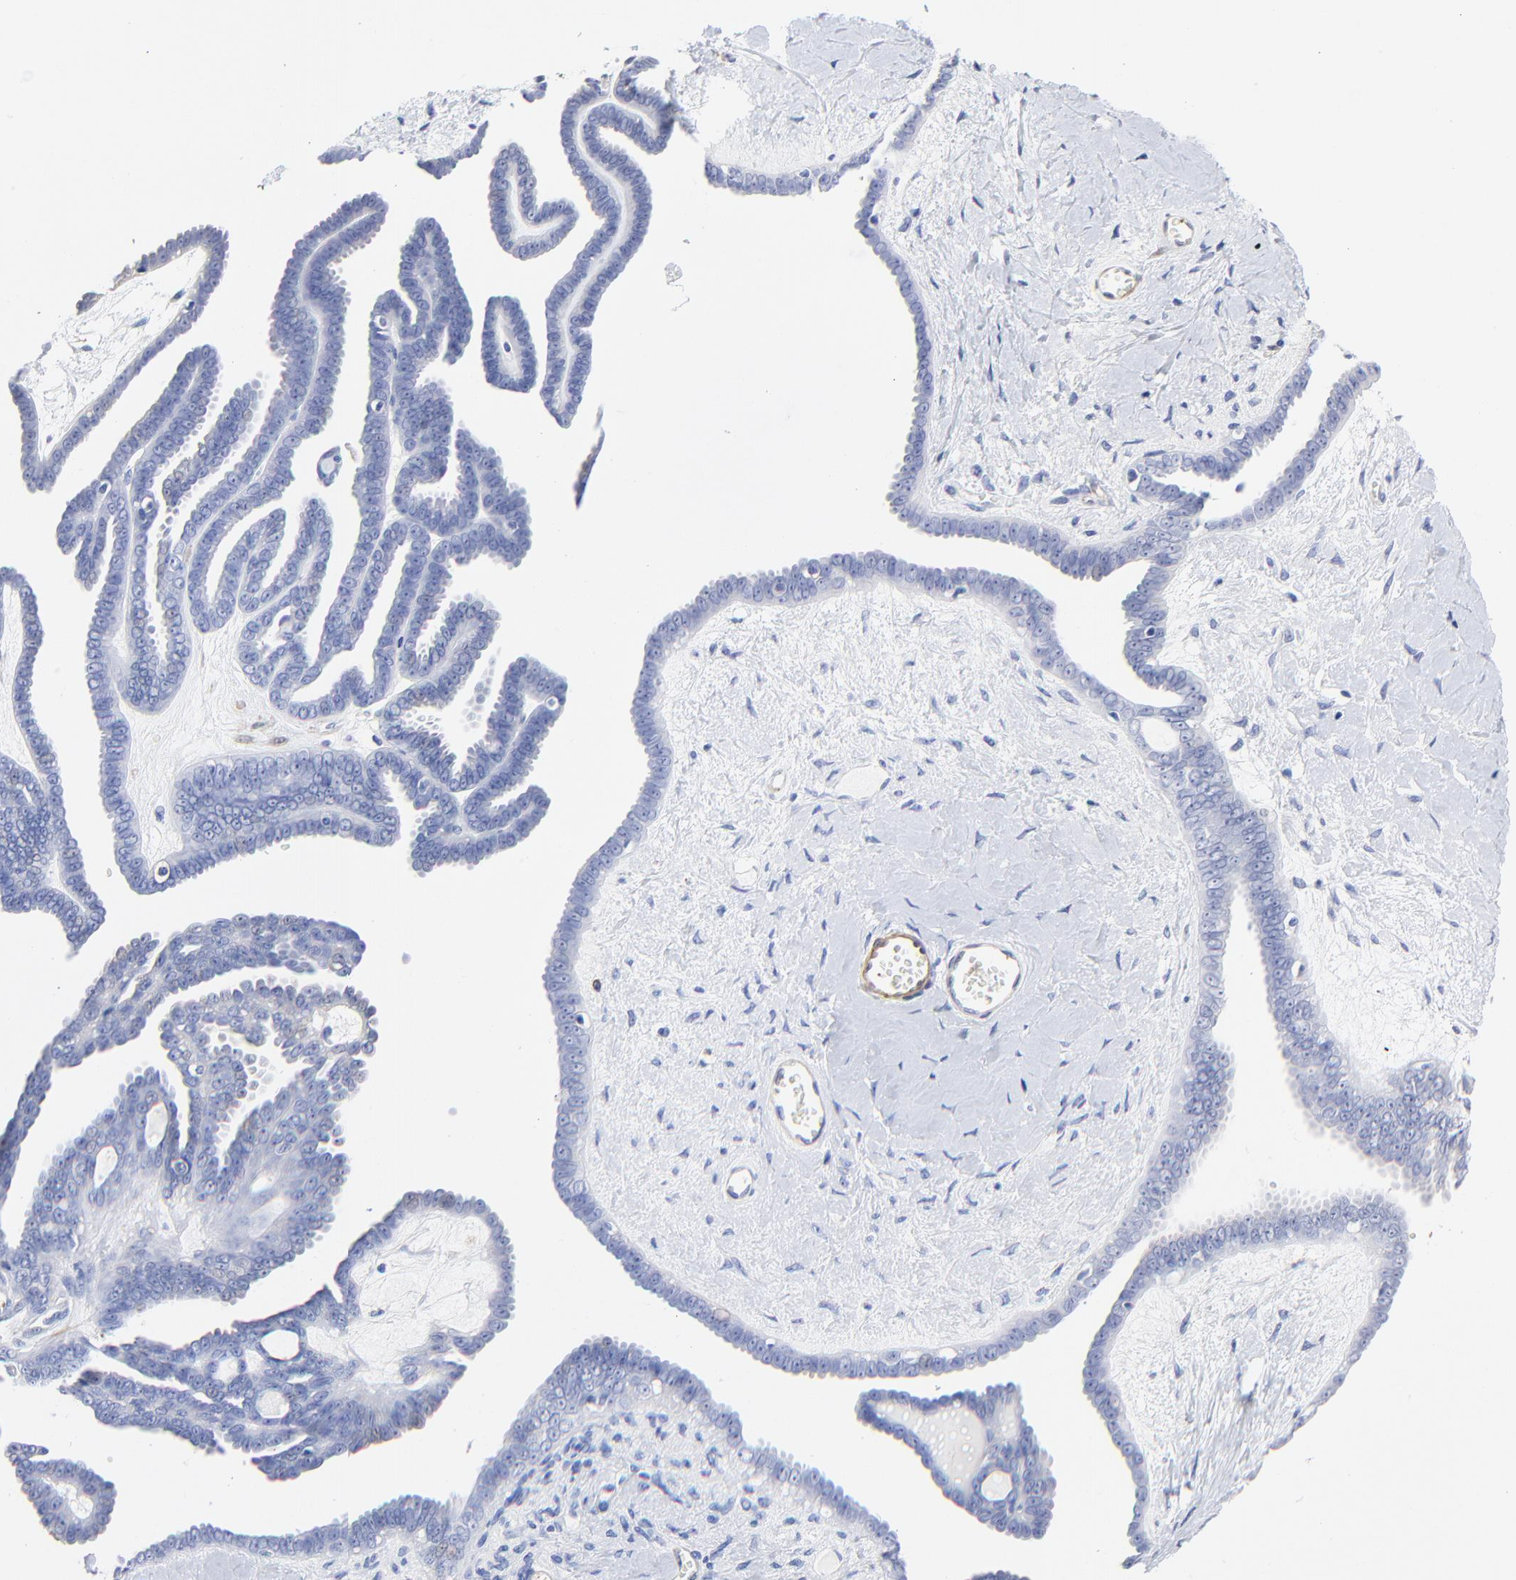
{"staining": {"intensity": "strong", "quantity": "<25%", "location": "cytoplasmic/membranous"}, "tissue": "ovarian cancer", "cell_type": "Tumor cells", "image_type": "cancer", "snomed": [{"axis": "morphology", "description": "Cystadenocarcinoma, serous, NOS"}, {"axis": "topography", "description": "Ovary"}], "caption": "A brown stain labels strong cytoplasmic/membranous expression of a protein in ovarian serous cystadenocarcinoma tumor cells.", "gene": "TAGLN2", "patient": {"sex": "female", "age": 71}}